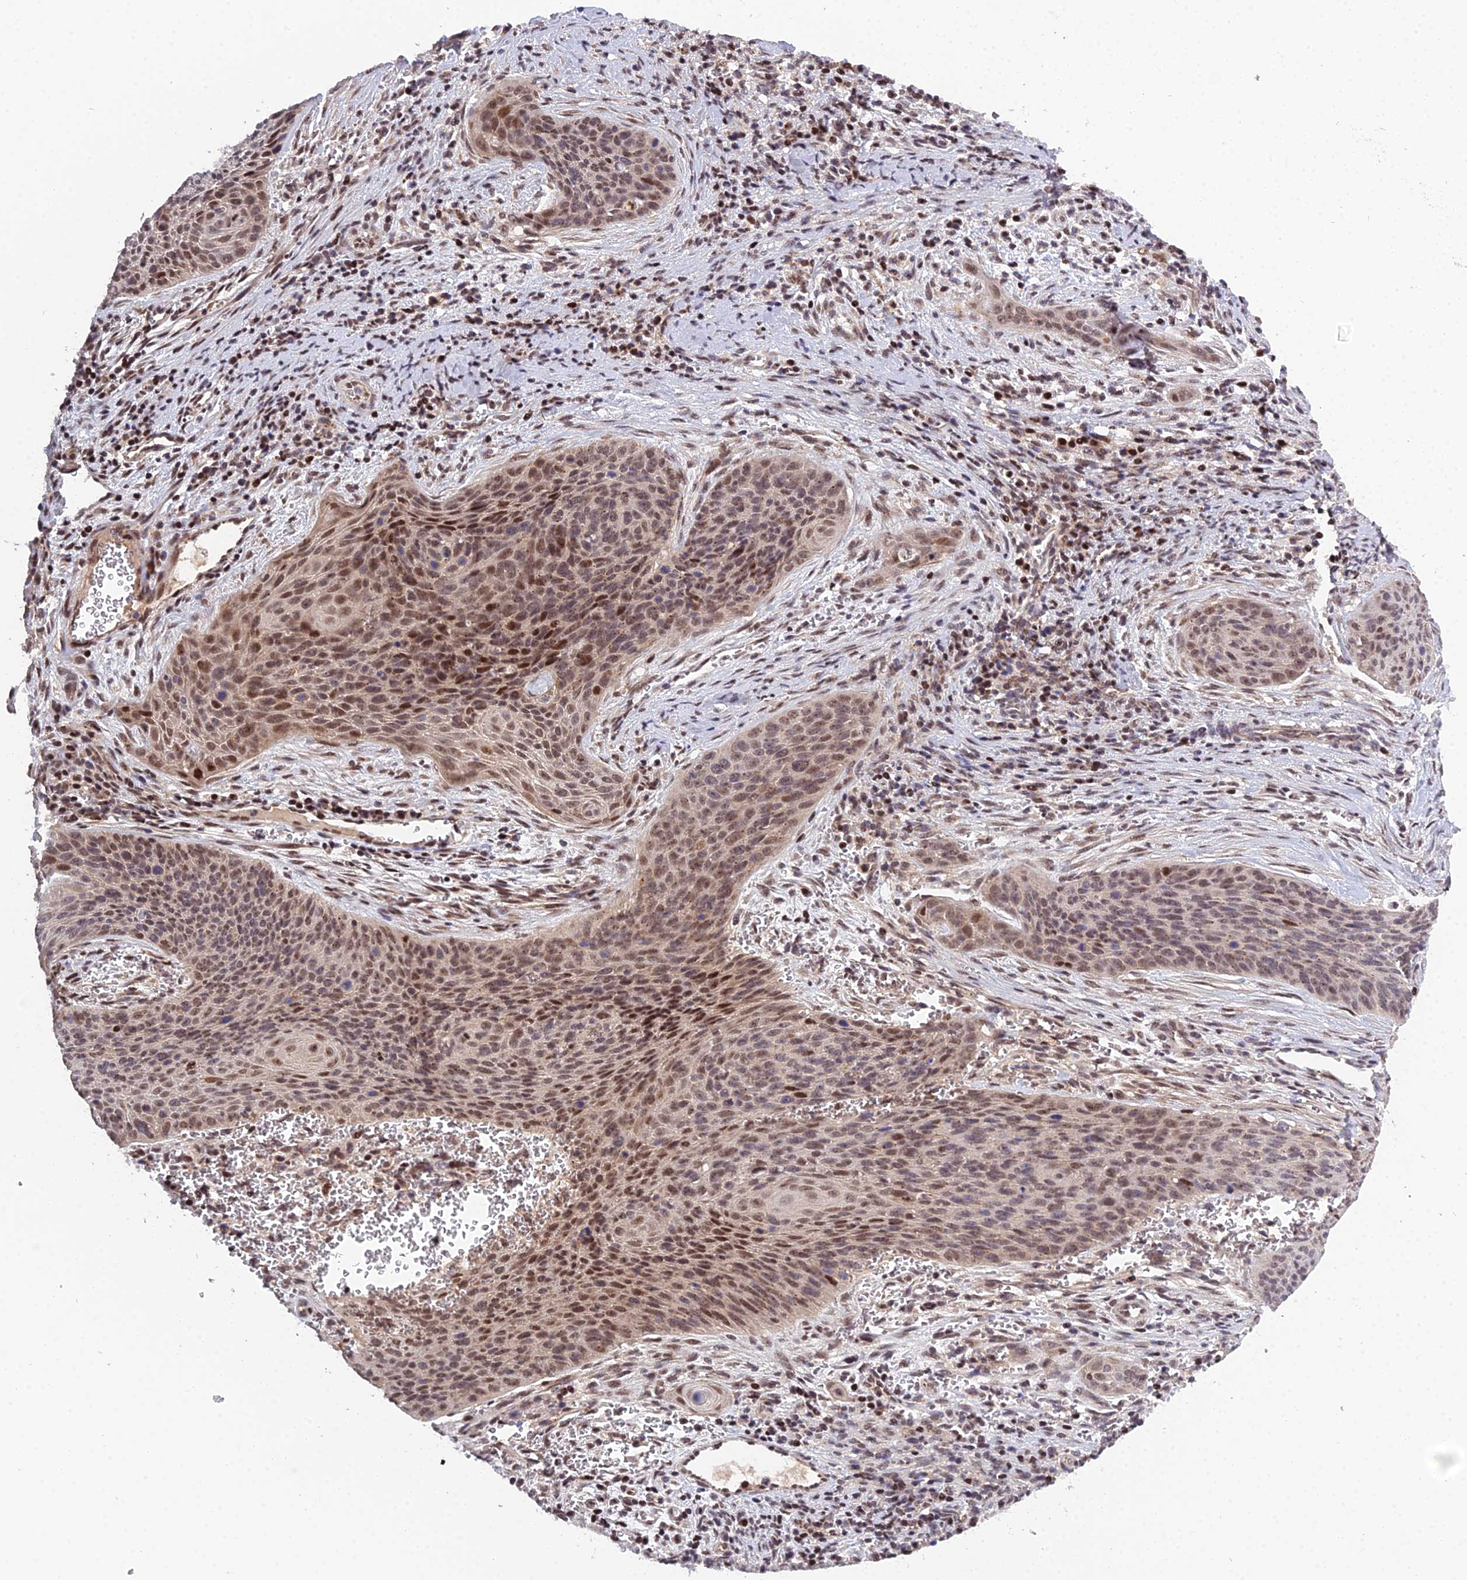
{"staining": {"intensity": "moderate", "quantity": ">75%", "location": "nuclear"}, "tissue": "cervical cancer", "cell_type": "Tumor cells", "image_type": "cancer", "snomed": [{"axis": "morphology", "description": "Squamous cell carcinoma, NOS"}, {"axis": "topography", "description": "Cervix"}], "caption": "Cervical squamous cell carcinoma stained with DAB IHC shows medium levels of moderate nuclear expression in approximately >75% of tumor cells.", "gene": "ARL2", "patient": {"sex": "female", "age": 55}}